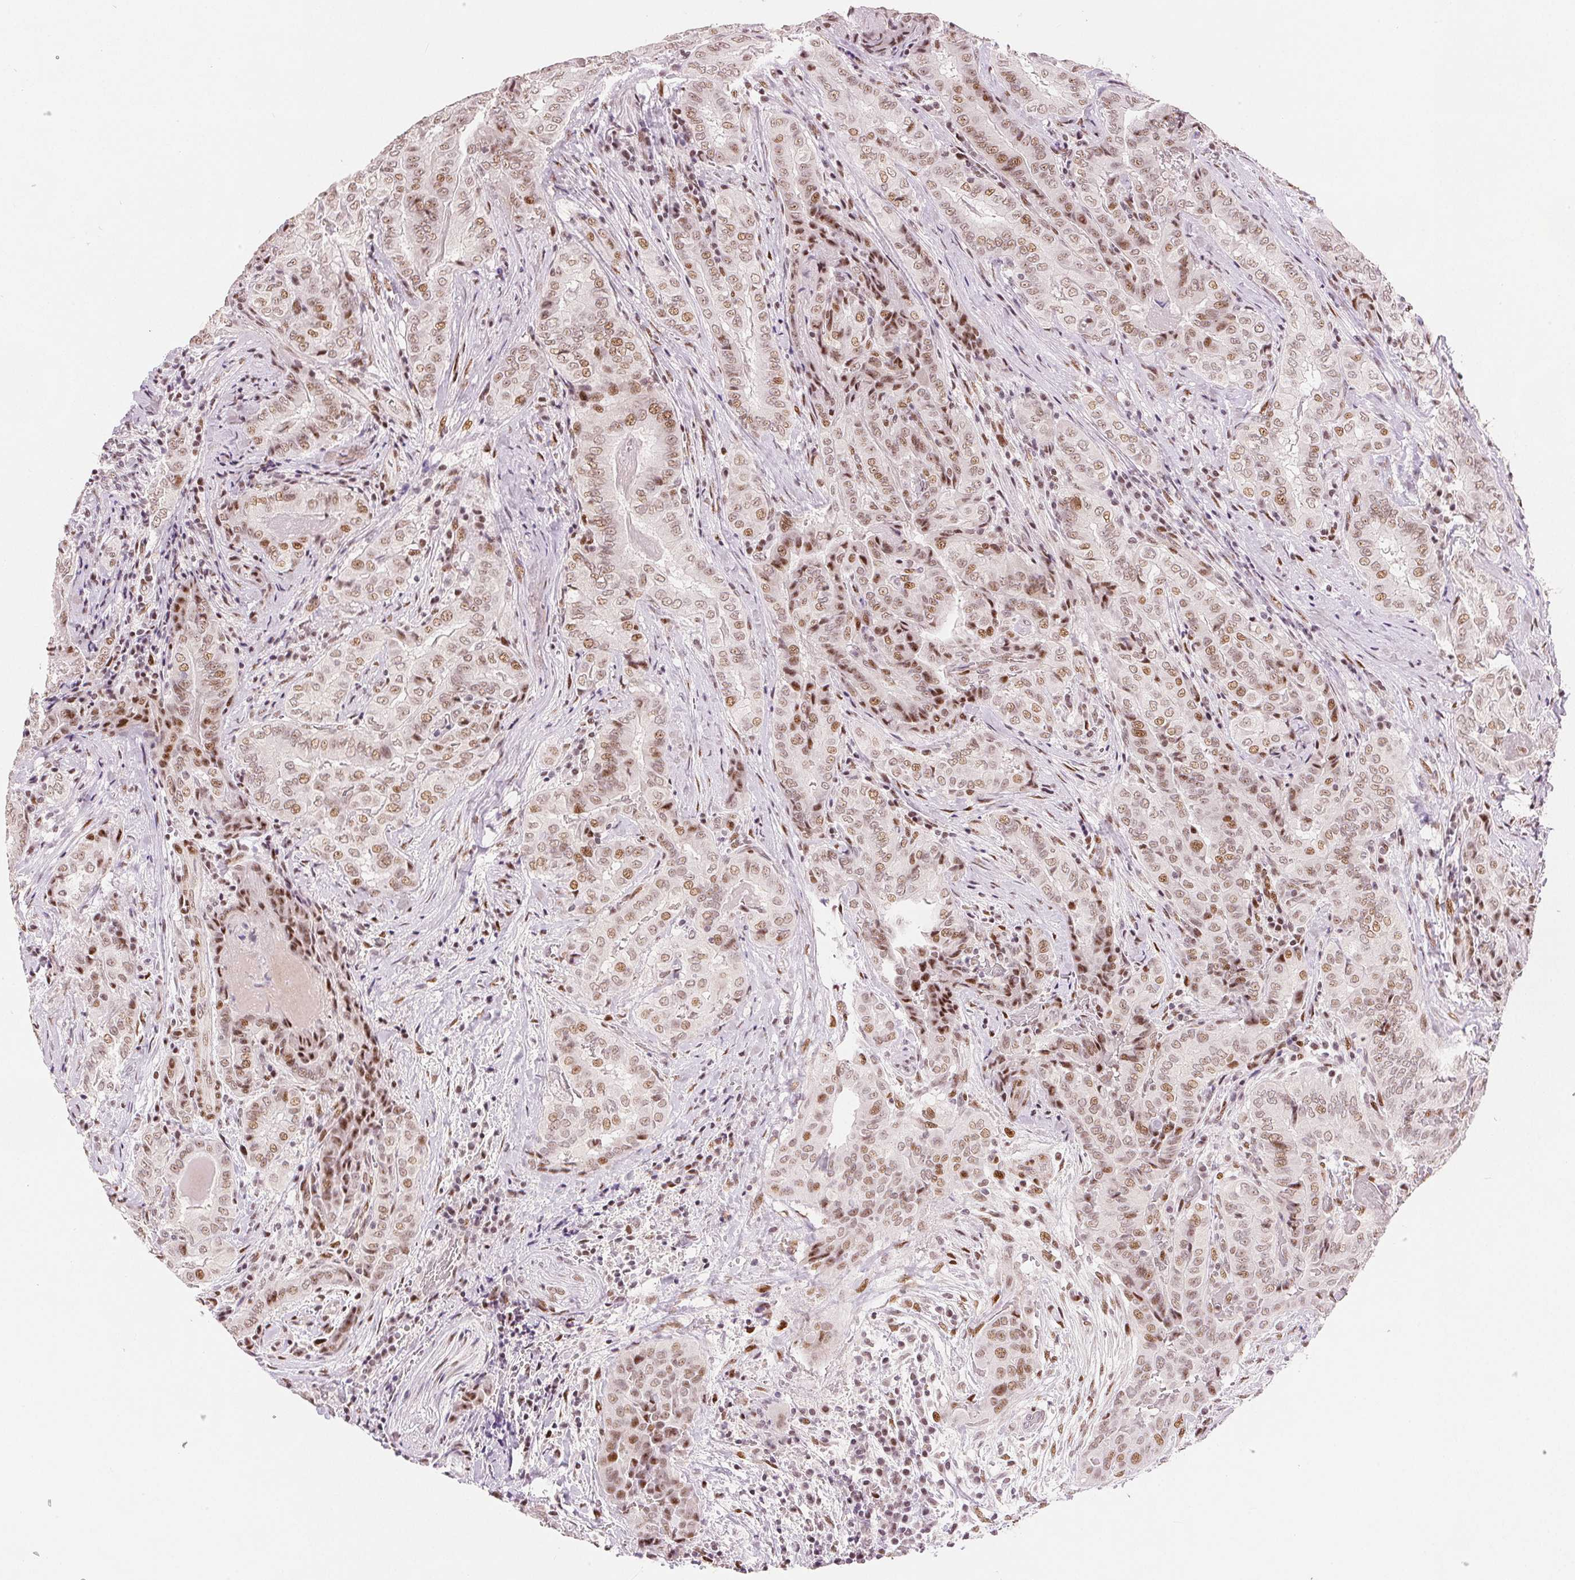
{"staining": {"intensity": "weak", "quantity": ">75%", "location": "nuclear"}, "tissue": "thyroid cancer", "cell_type": "Tumor cells", "image_type": "cancer", "snomed": [{"axis": "morphology", "description": "Papillary adenocarcinoma, NOS"}, {"axis": "topography", "description": "Thyroid gland"}], "caption": "A high-resolution image shows immunohistochemistry (IHC) staining of papillary adenocarcinoma (thyroid), which displays weak nuclear positivity in approximately >75% of tumor cells.", "gene": "ZNF703", "patient": {"sex": "female", "age": 61}}